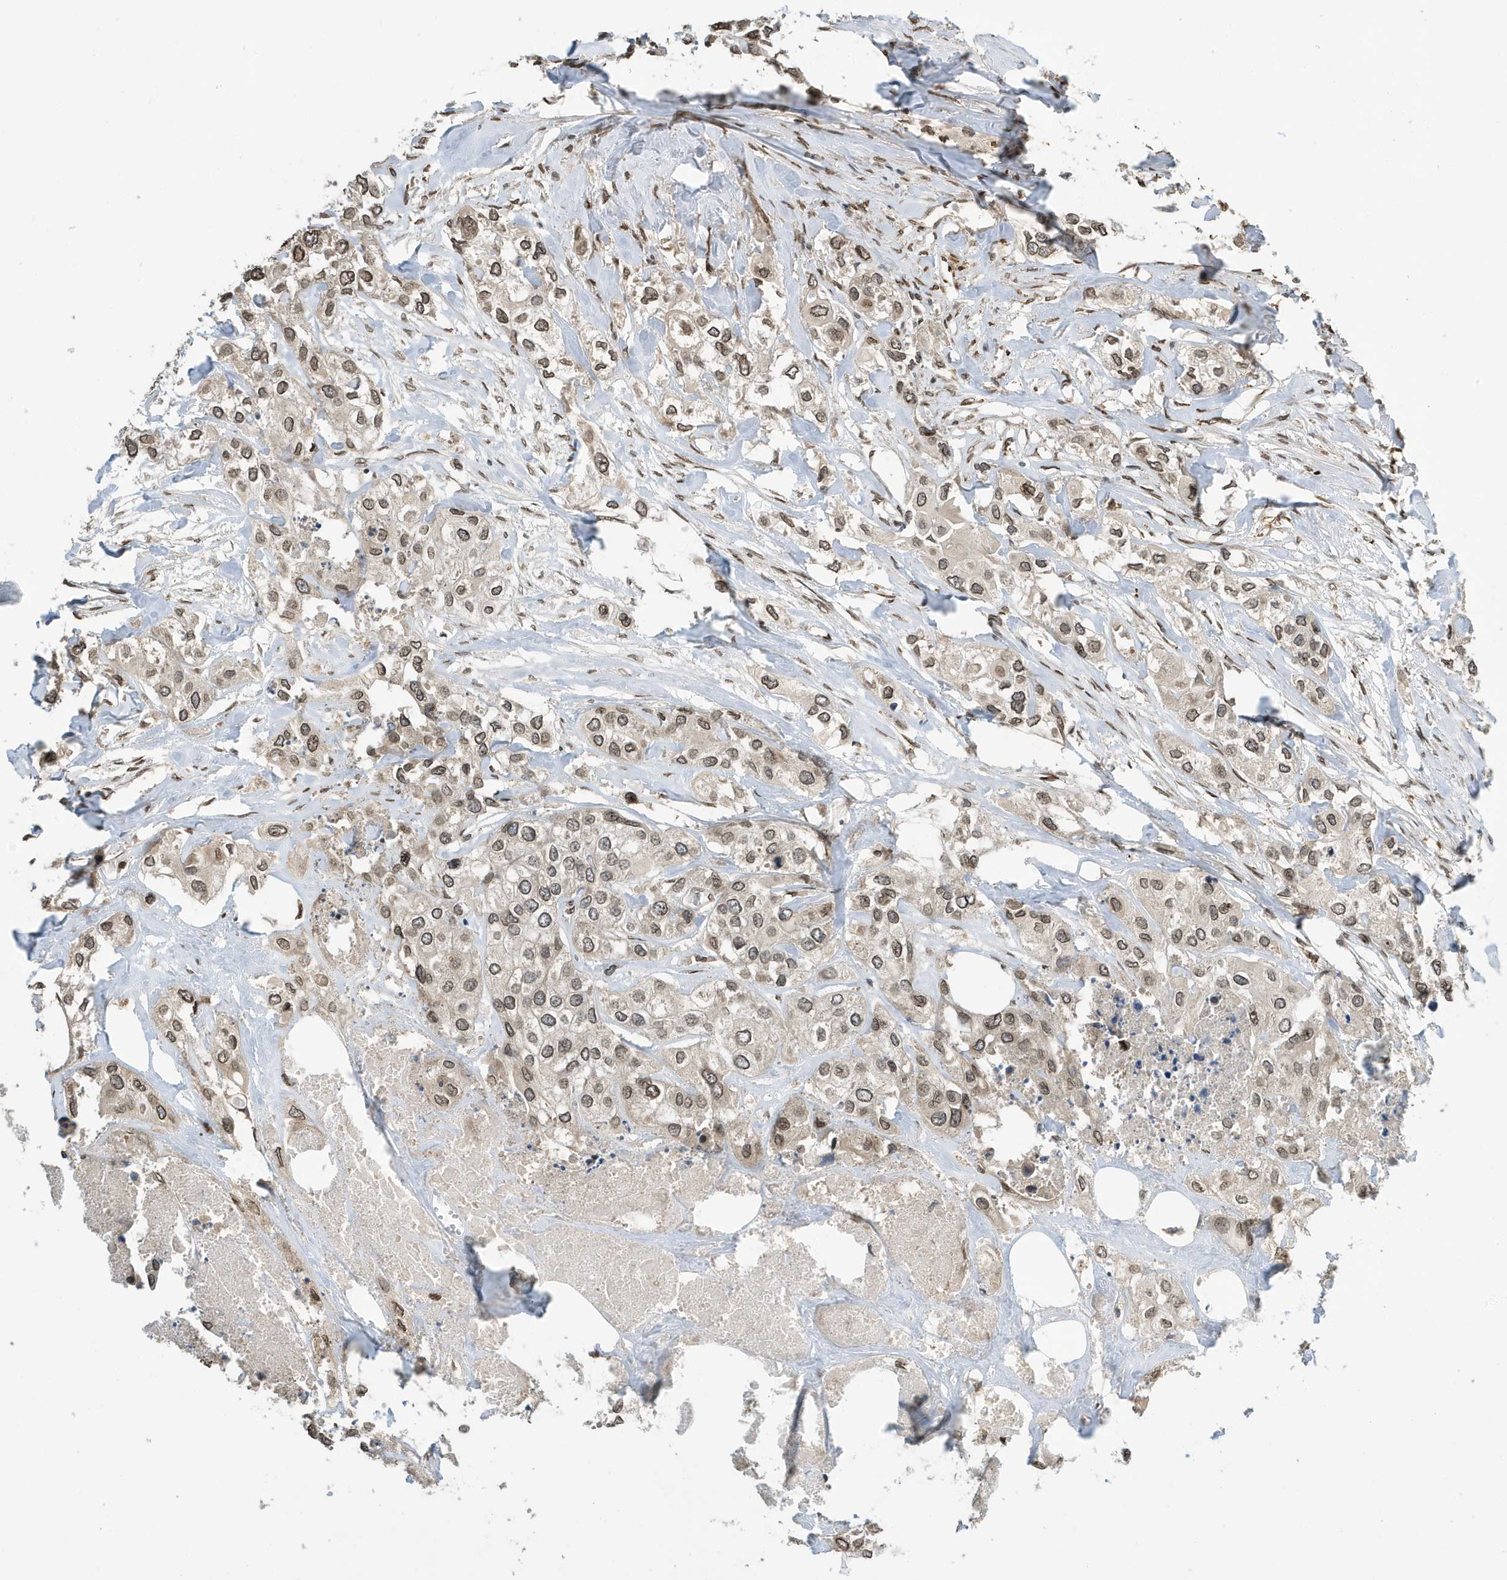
{"staining": {"intensity": "moderate", "quantity": ">75%", "location": "cytoplasmic/membranous,nuclear"}, "tissue": "urothelial cancer", "cell_type": "Tumor cells", "image_type": "cancer", "snomed": [{"axis": "morphology", "description": "Urothelial carcinoma, High grade"}, {"axis": "topography", "description": "Urinary bladder"}], "caption": "Immunohistochemistry staining of urothelial cancer, which shows medium levels of moderate cytoplasmic/membranous and nuclear positivity in about >75% of tumor cells indicating moderate cytoplasmic/membranous and nuclear protein positivity. The staining was performed using DAB (3,3'-diaminobenzidine) (brown) for protein detection and nuclei were counterstained in hematoxylin (blue).", "gene": "DUSP18", "patient": {"sex": "male", "age": 64}}